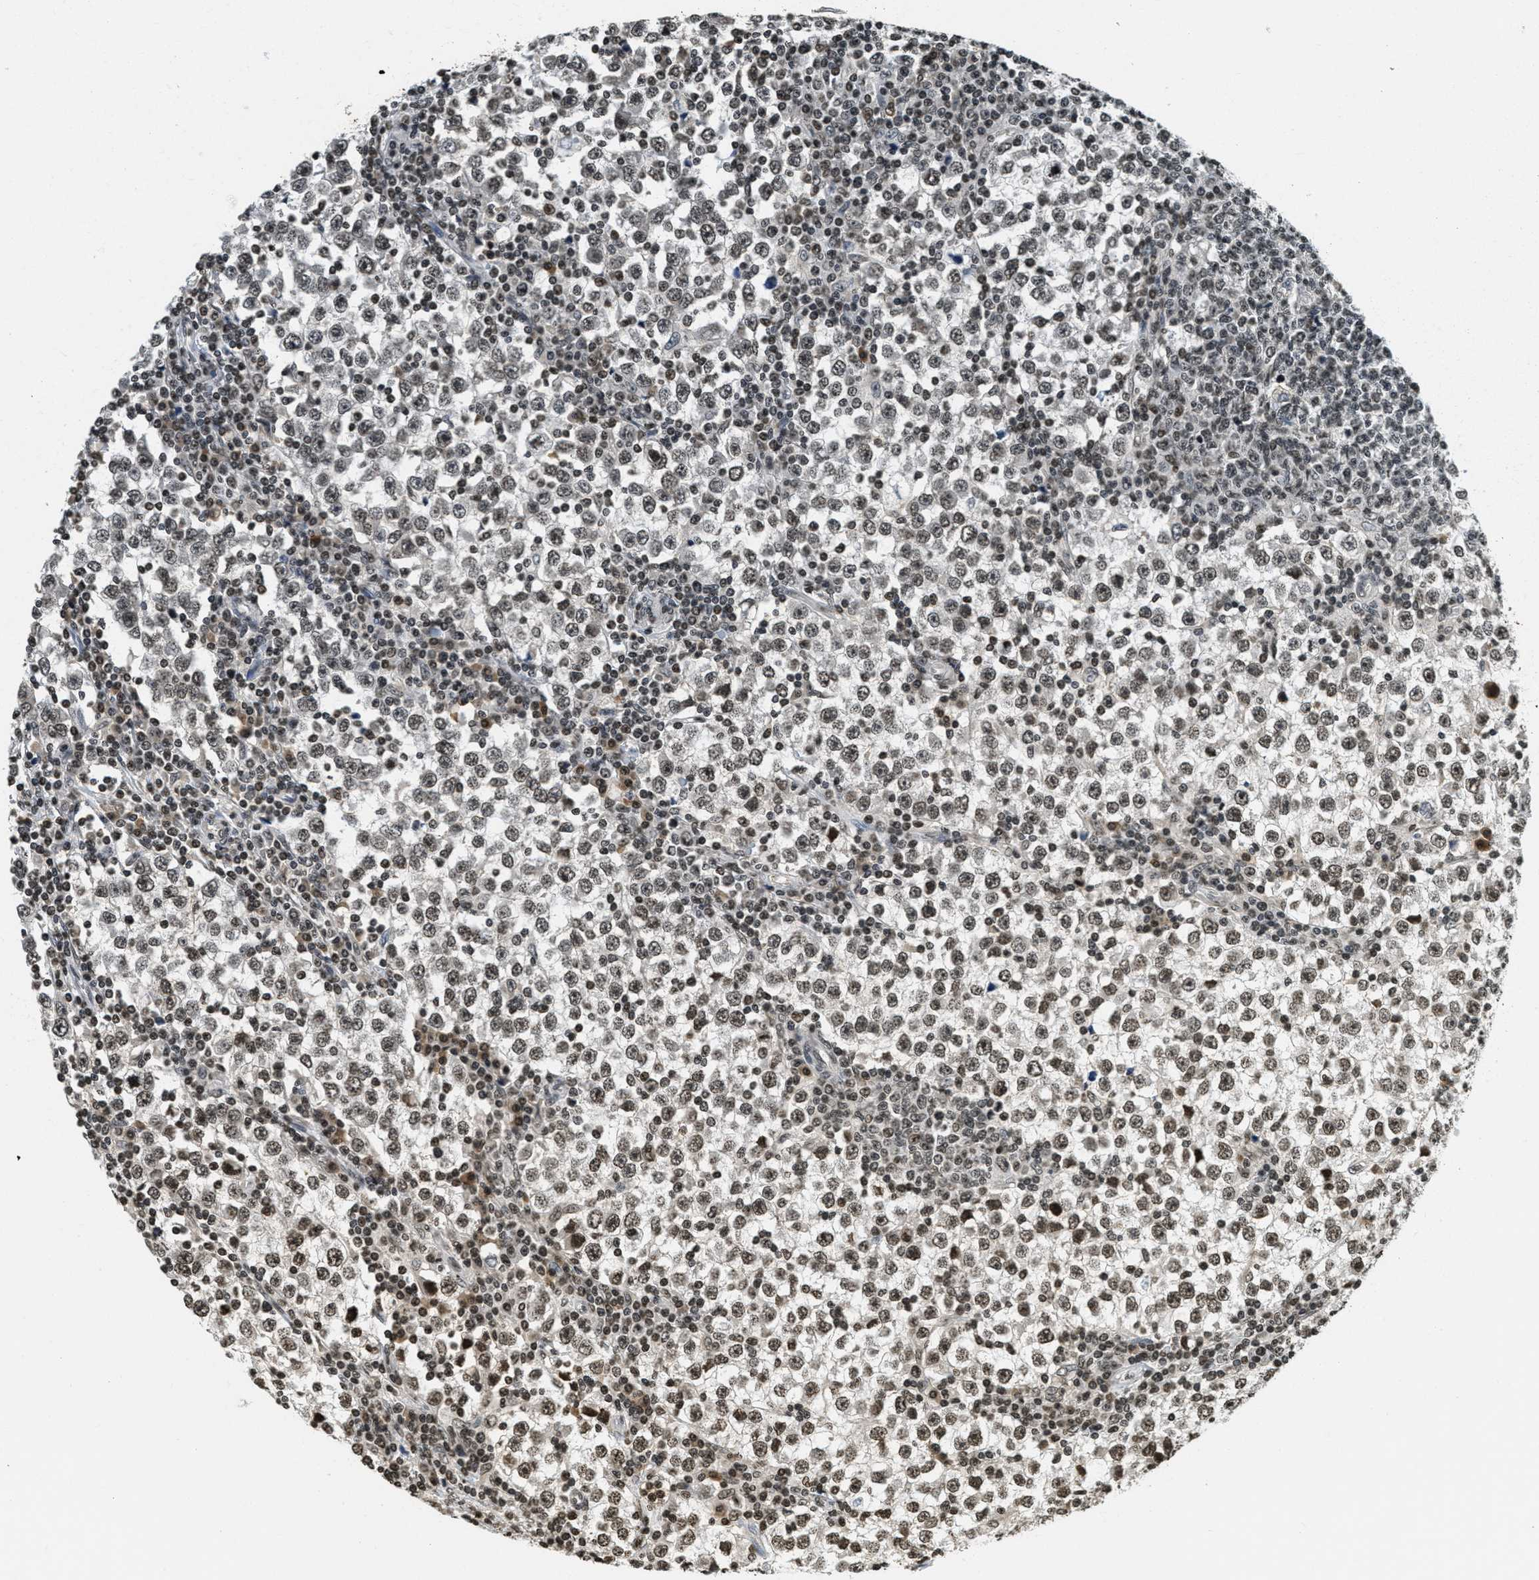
{"staining": {"intensity": "moderate", "quantity": ">75%", "location": "nuclear"}, "tissue": "testis cancer", "cell_type": "Tumor cells", "image_type": "cancer", "snomed": [{"axis": "morphology", "description": "Seminoma, NOS"}, {"axis": "topography", "description": "Testis"}], "caption": "Moderate nuclear protein positivity is identified in about >75% of tumor cells in testis seminoma.", "gene": "LDB2", "patient": {"sex": "male", "age": 65}}